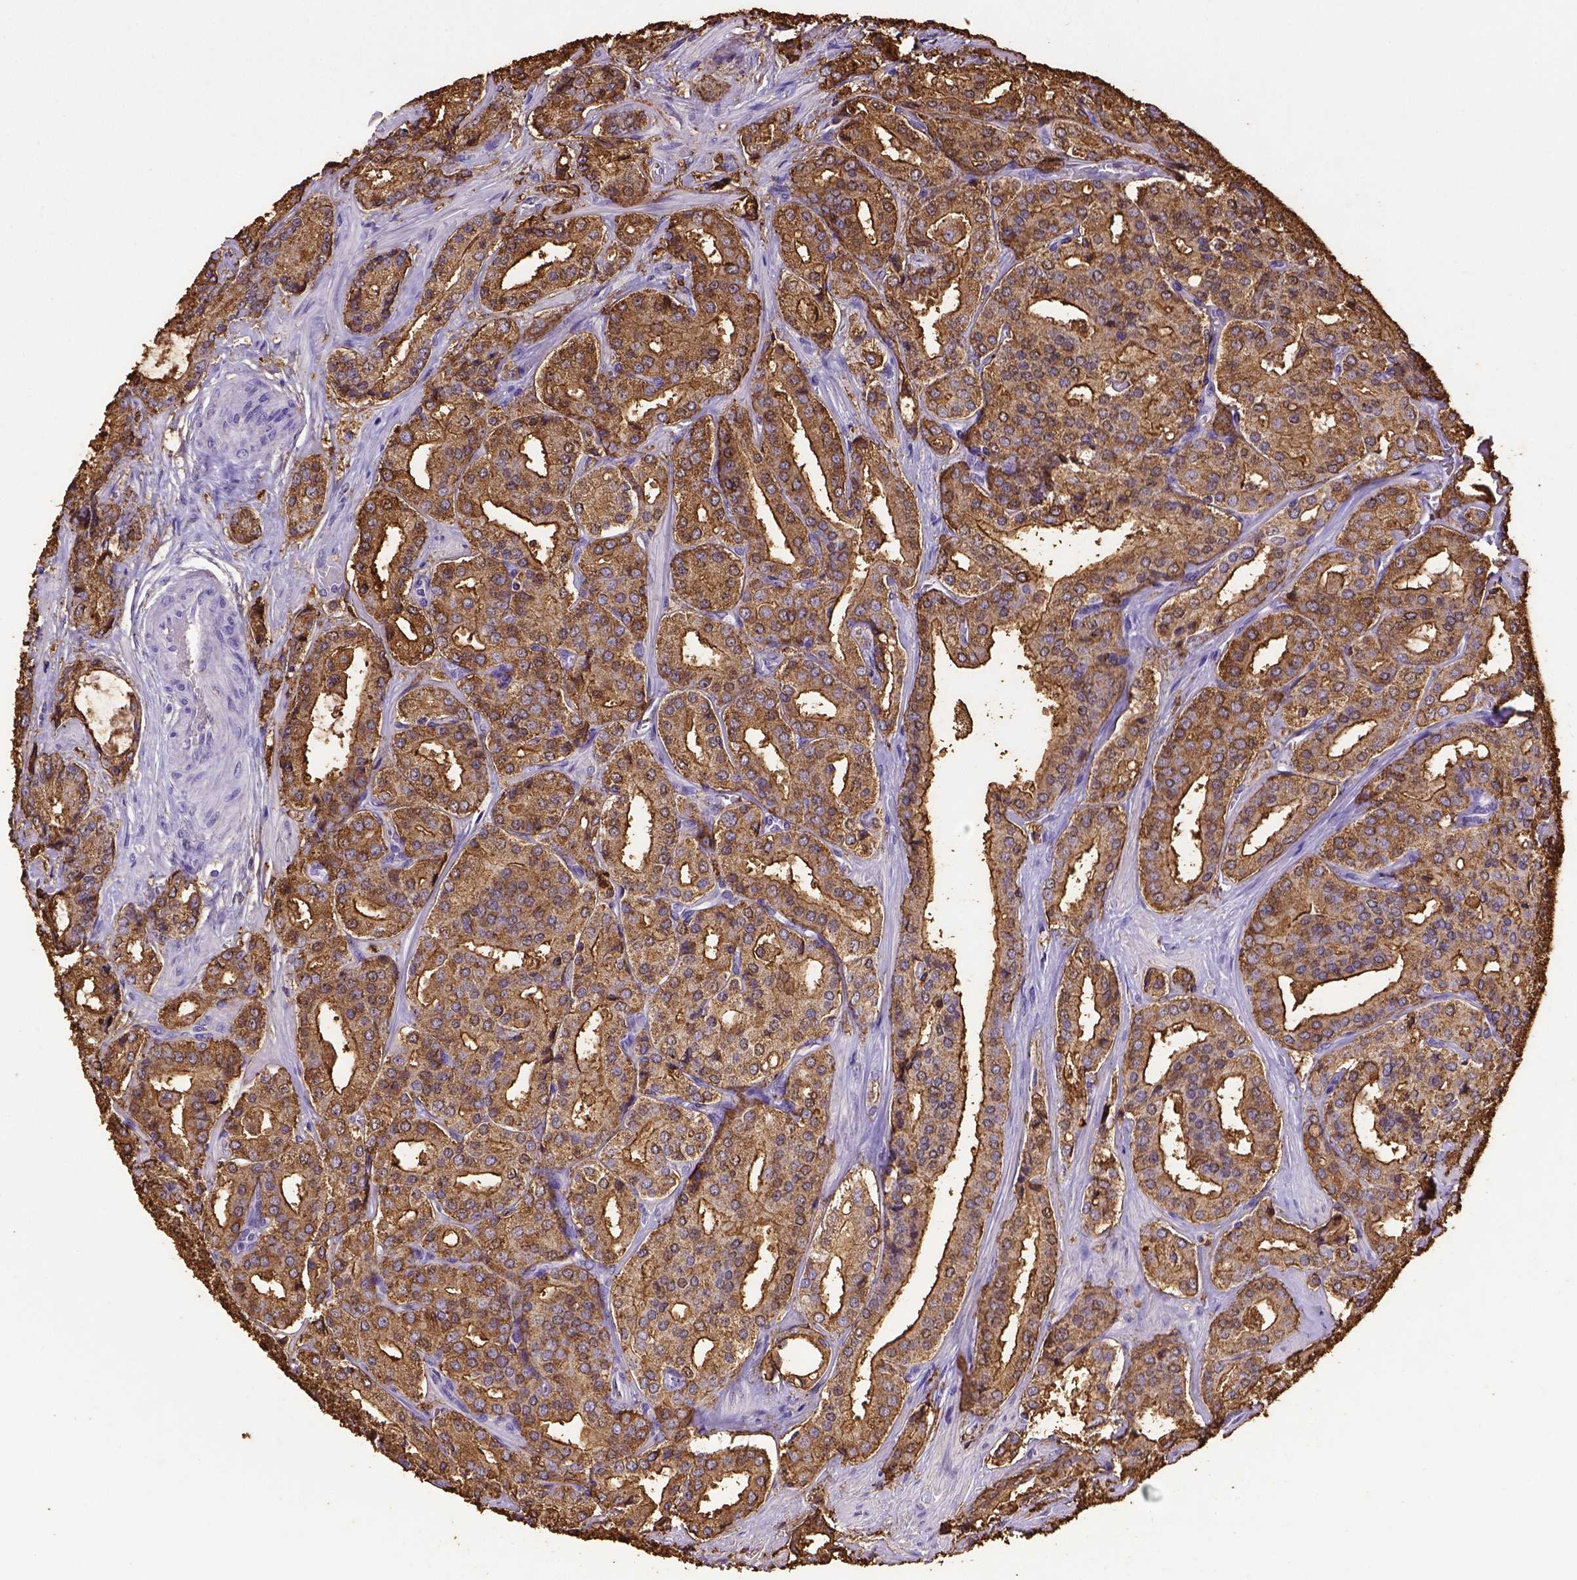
{"staining": {"intensity": "moderate", "quantity": ">75%", "location": "cytoplasmic/membranous"}, "tissue": "prostate cancer", "cell_type": "Tumor cells", "image_type": "cancer", "snomed": [{"axis": "morphology", "description": "Adenocarcinoma, Low grade"}, {"axis": "topography", "description": "Prostate"}], "caption": "A histopathology image of human adenocarcinoma (low-grade) (prostate) stained for a protein demonstrates moderate cytoplasmic/membranous brown staining in tumor cells. Using DAB (3,3'-diaminobenzidine) (brown) and hematoxylin (blue) stains, captured at high magnification using brightfield microscopy.", "gene": "B3GAT1", "patient": {"sex": "male", "age": 56}}